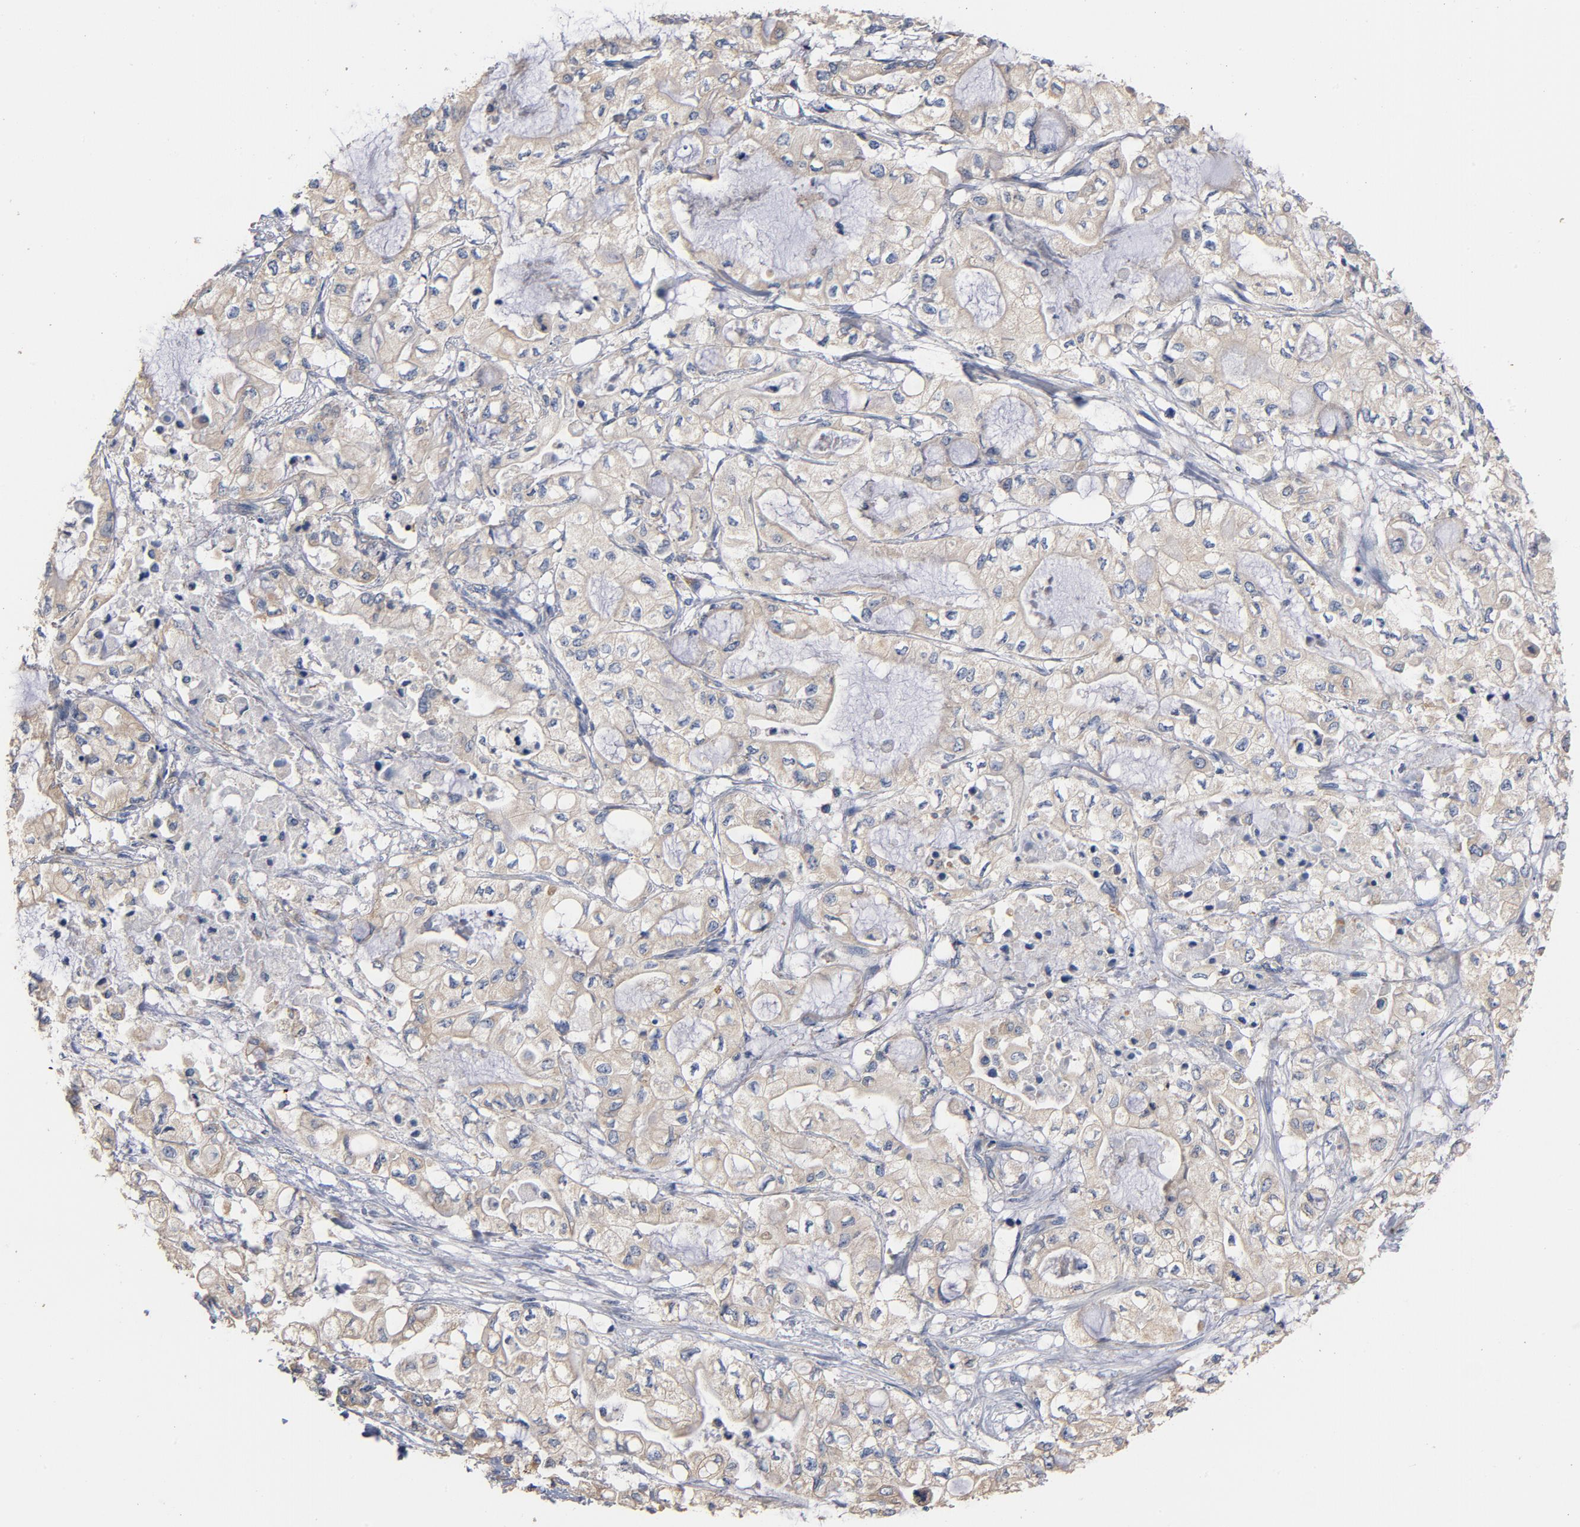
{"staining": {"intensity": "weak", "quantity": ">75%", "location": "cytoplasmic/membranous"}, "tissue": "pancreatic cancer", "cell_type": "Tumor cells", "image_type": "cancer", "snomed": [{"axis": "morphology", "description": "Adenocarcinoma, NOS"}, {"axis": "topography", "description": "Pancreas"}], "caption": "This histopathology image displays immunohistochemistry staining of human pancreatic cancer (adenocarcinoma), with low weak cytoplasmic/membranous expression in approximately >75% of tumor cells.", "gene": "TLR4", "patient": {"sex": "male", "age": 79}}